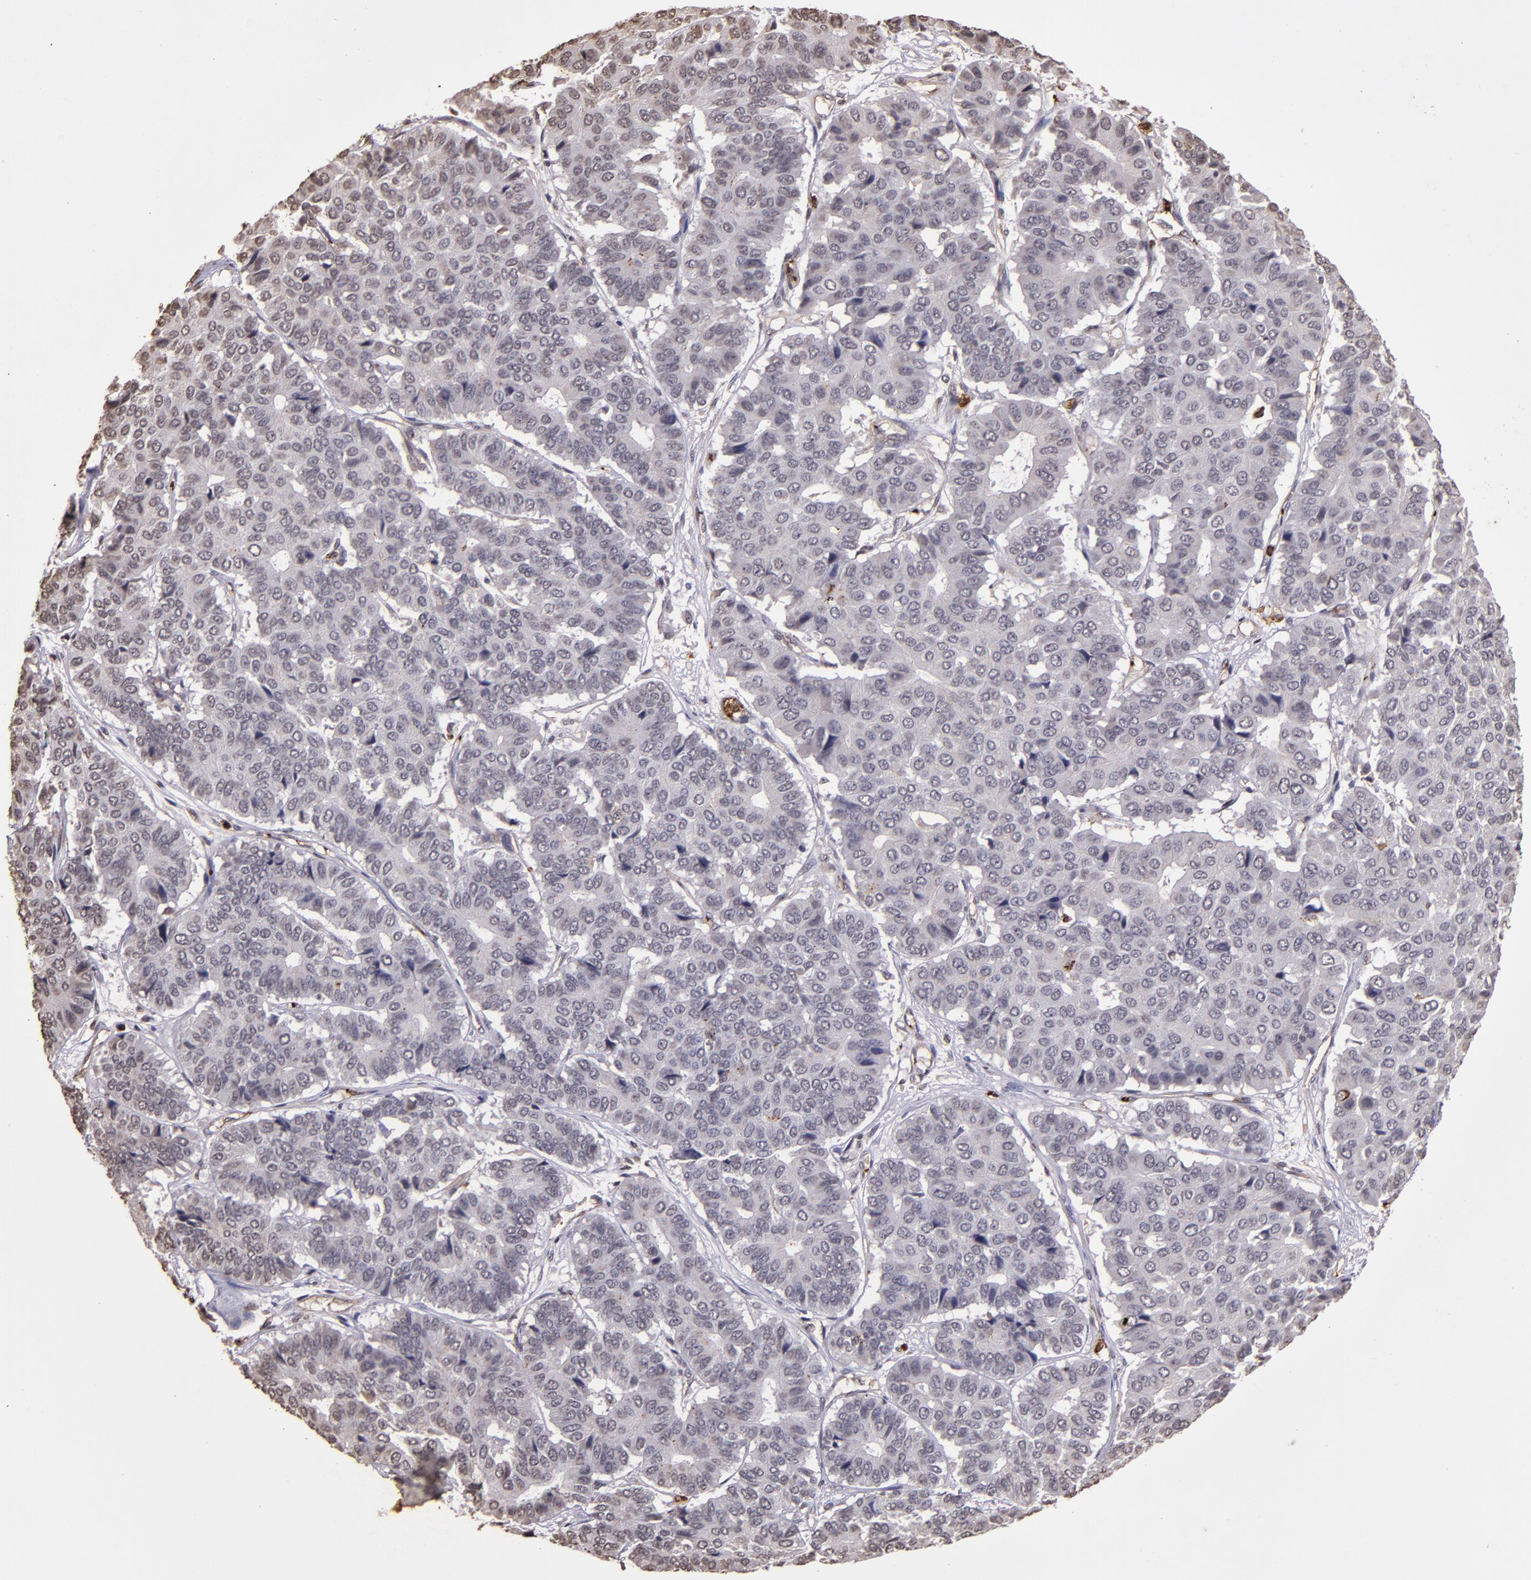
{"staining": {"intensity": "negative", "quantity": "none", "location": "none"}, "tissue": "pancreatic cancer", "cell_type": "Tumor cells", "image_type": "cancer", "snomed": [{"axis": "morphology", "description": "Adenocarcinoma, NOS"}, {"axis": "topography", "description": "Pancreas"}], "caption": "Immunohistochemistry histopathology image of neoplastic tissue: pancreatic cancer stained with DAB exhibits no significant protein staining in tumor cells. Nuclei are stained in blue.", "gene": "SLC2A3", "patient": {"sex": "male", "age": 50}}